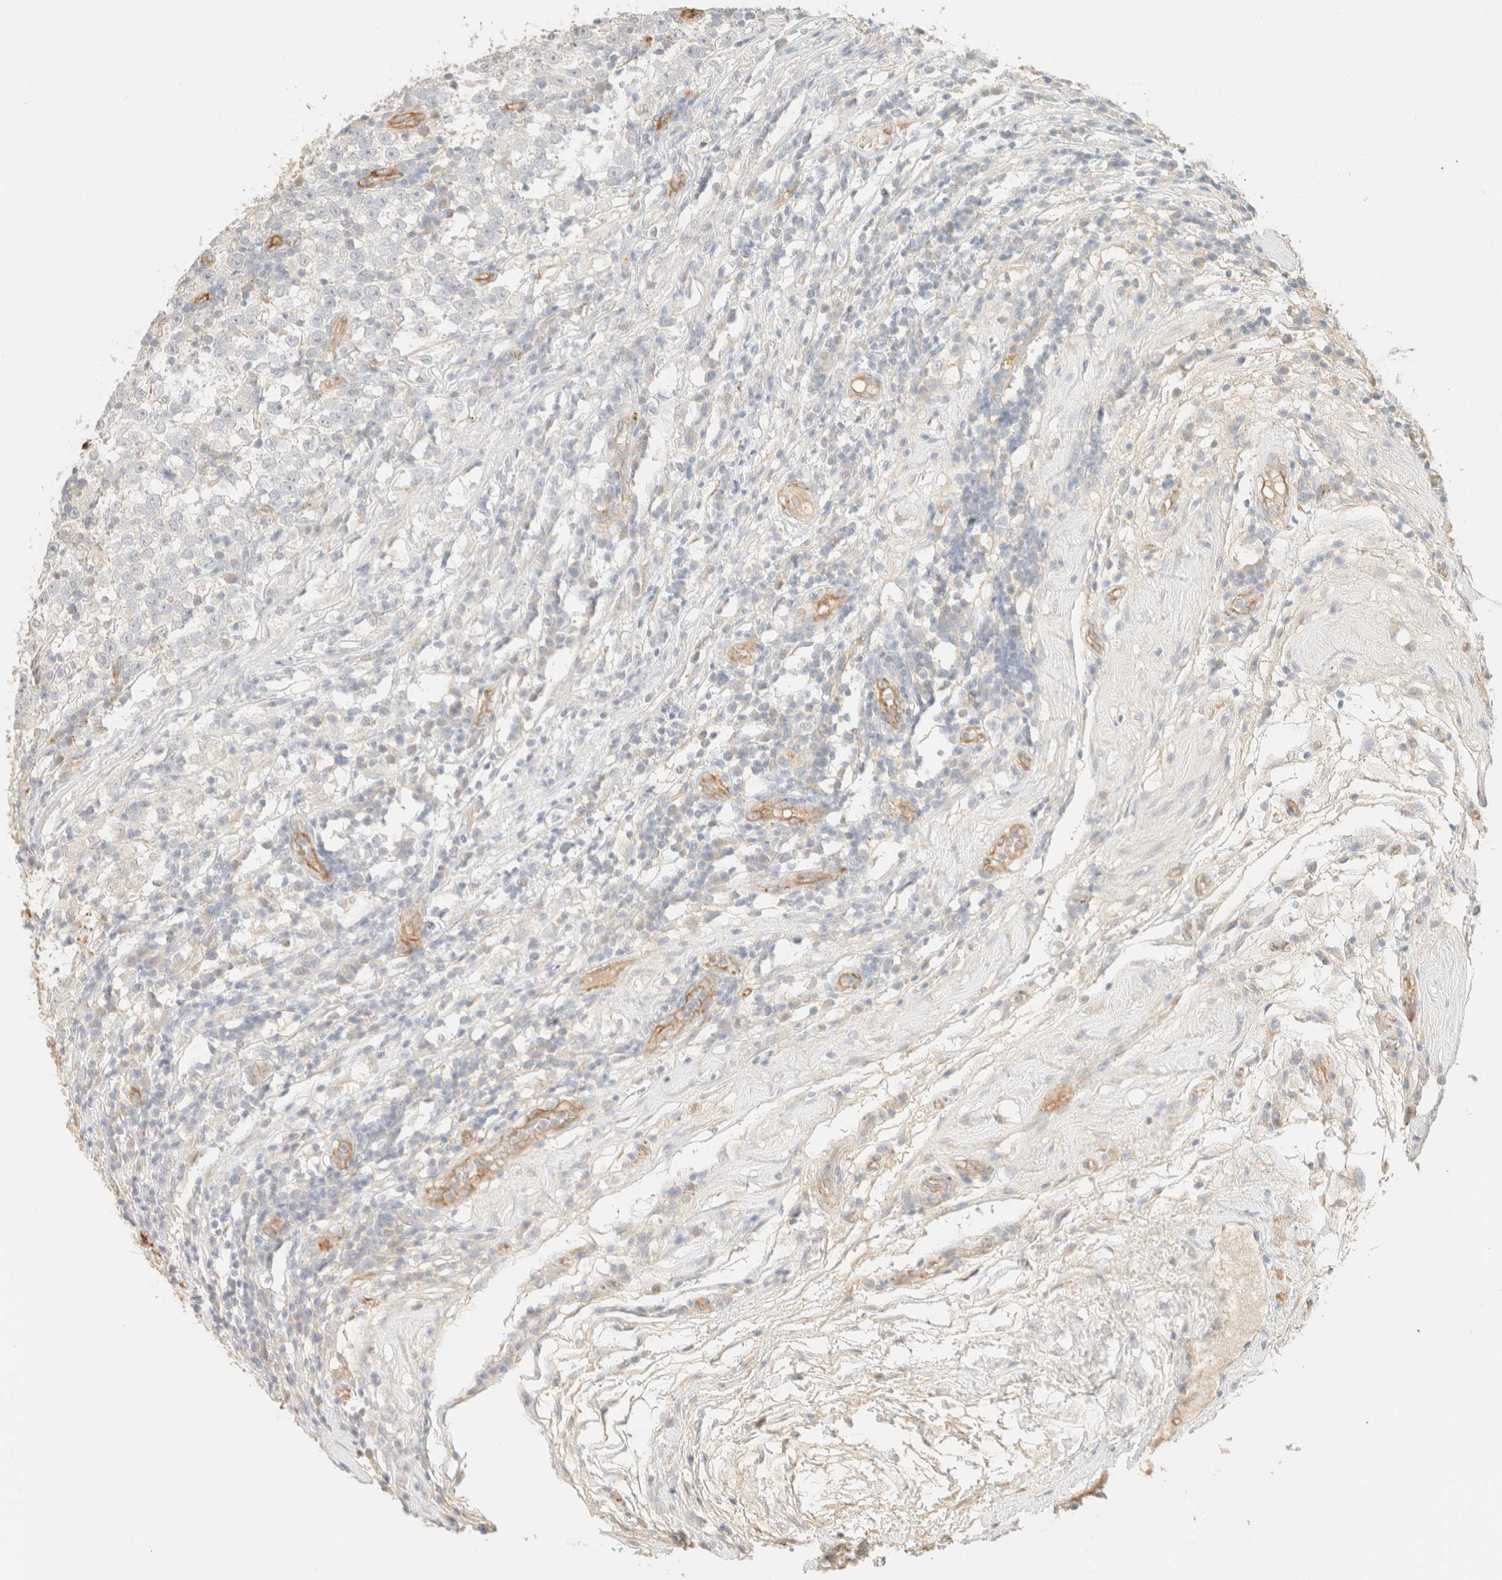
{"staining": {"intensity": "negative", "quantity": "none", "location": "none"}, "tissue": "testis cancer", "cell_type": "Tumor cells", "image_type": "cancer", "snomed": [{"axis": "morphology", "description": "Seminoma, NOS"}, {"axis": "topography", "description": "Testis"}], "caption": "Tumor cells show no significant expression in testis cancer (seminoma).", "gene": "SPARCL1", "patient": {"sex": "male", "age": 43}}